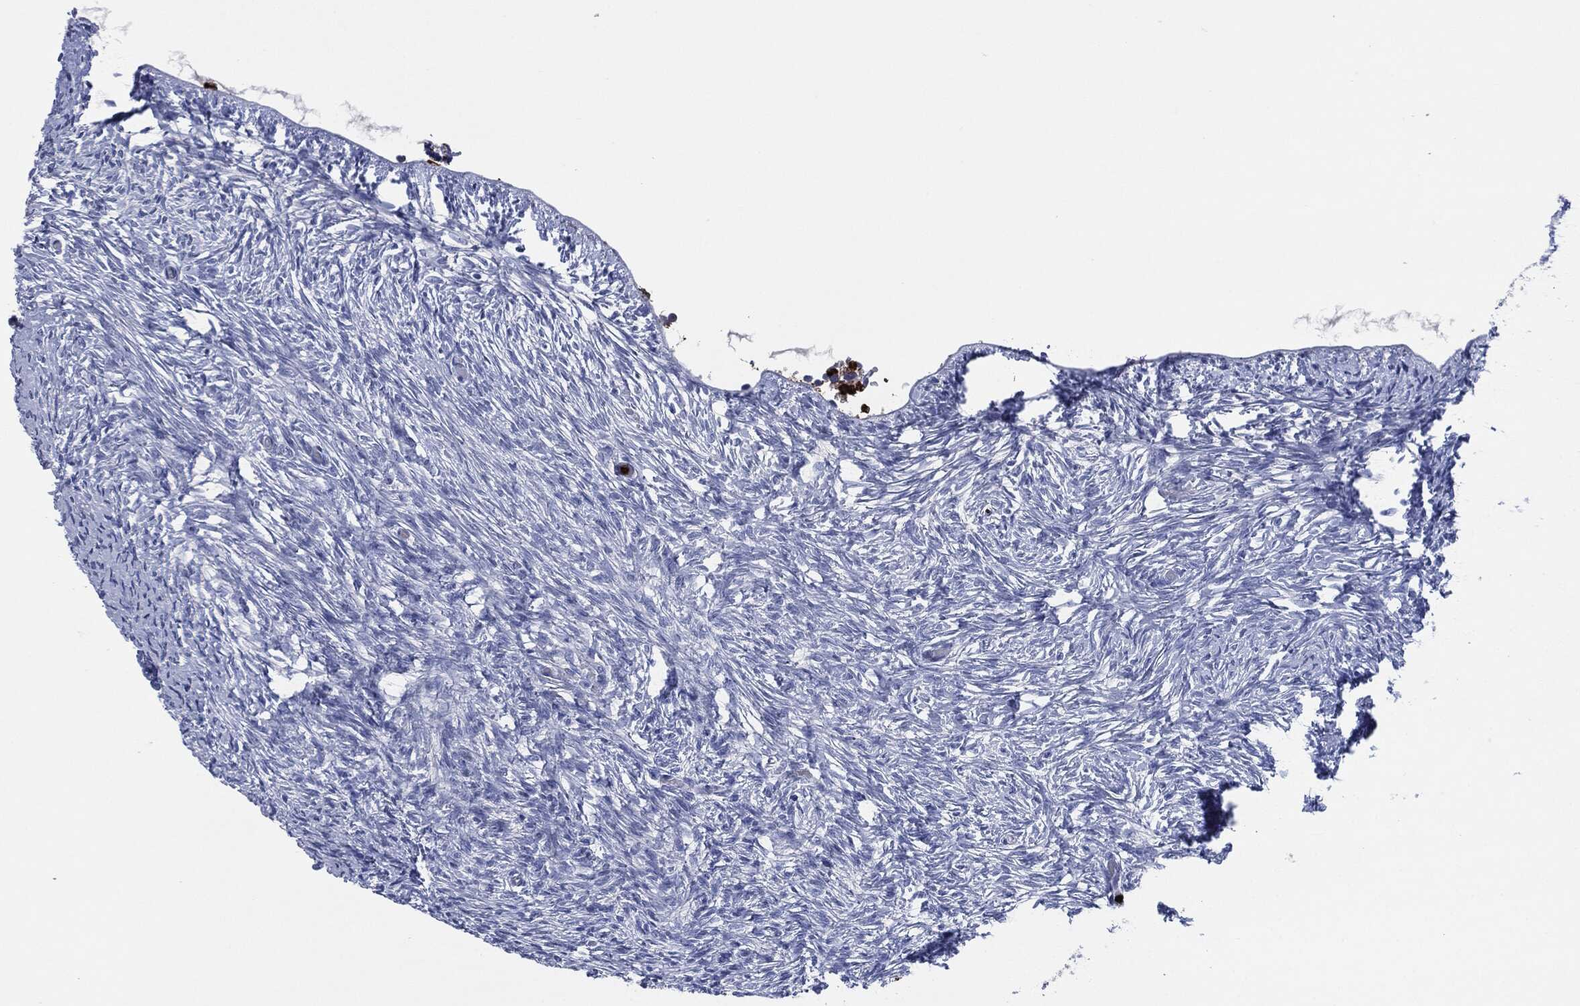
{"staining": {"intensity": "negative", "quantity": "none", "location": "none"}, "tissue": "ovary", "cell_type": "Follicle cells", "image_type": "normal", "snomed": [{"axis": "morphology", "description": "Normal tissue, NOS"}, {"axis": "topography", "description": "Ovary"}], "caption": "Immunohistochemical staining of normal ovary displays no significant expression in follicle cells.", "gene": "MPO", "patient": {"sex": "female", "age": 39}}